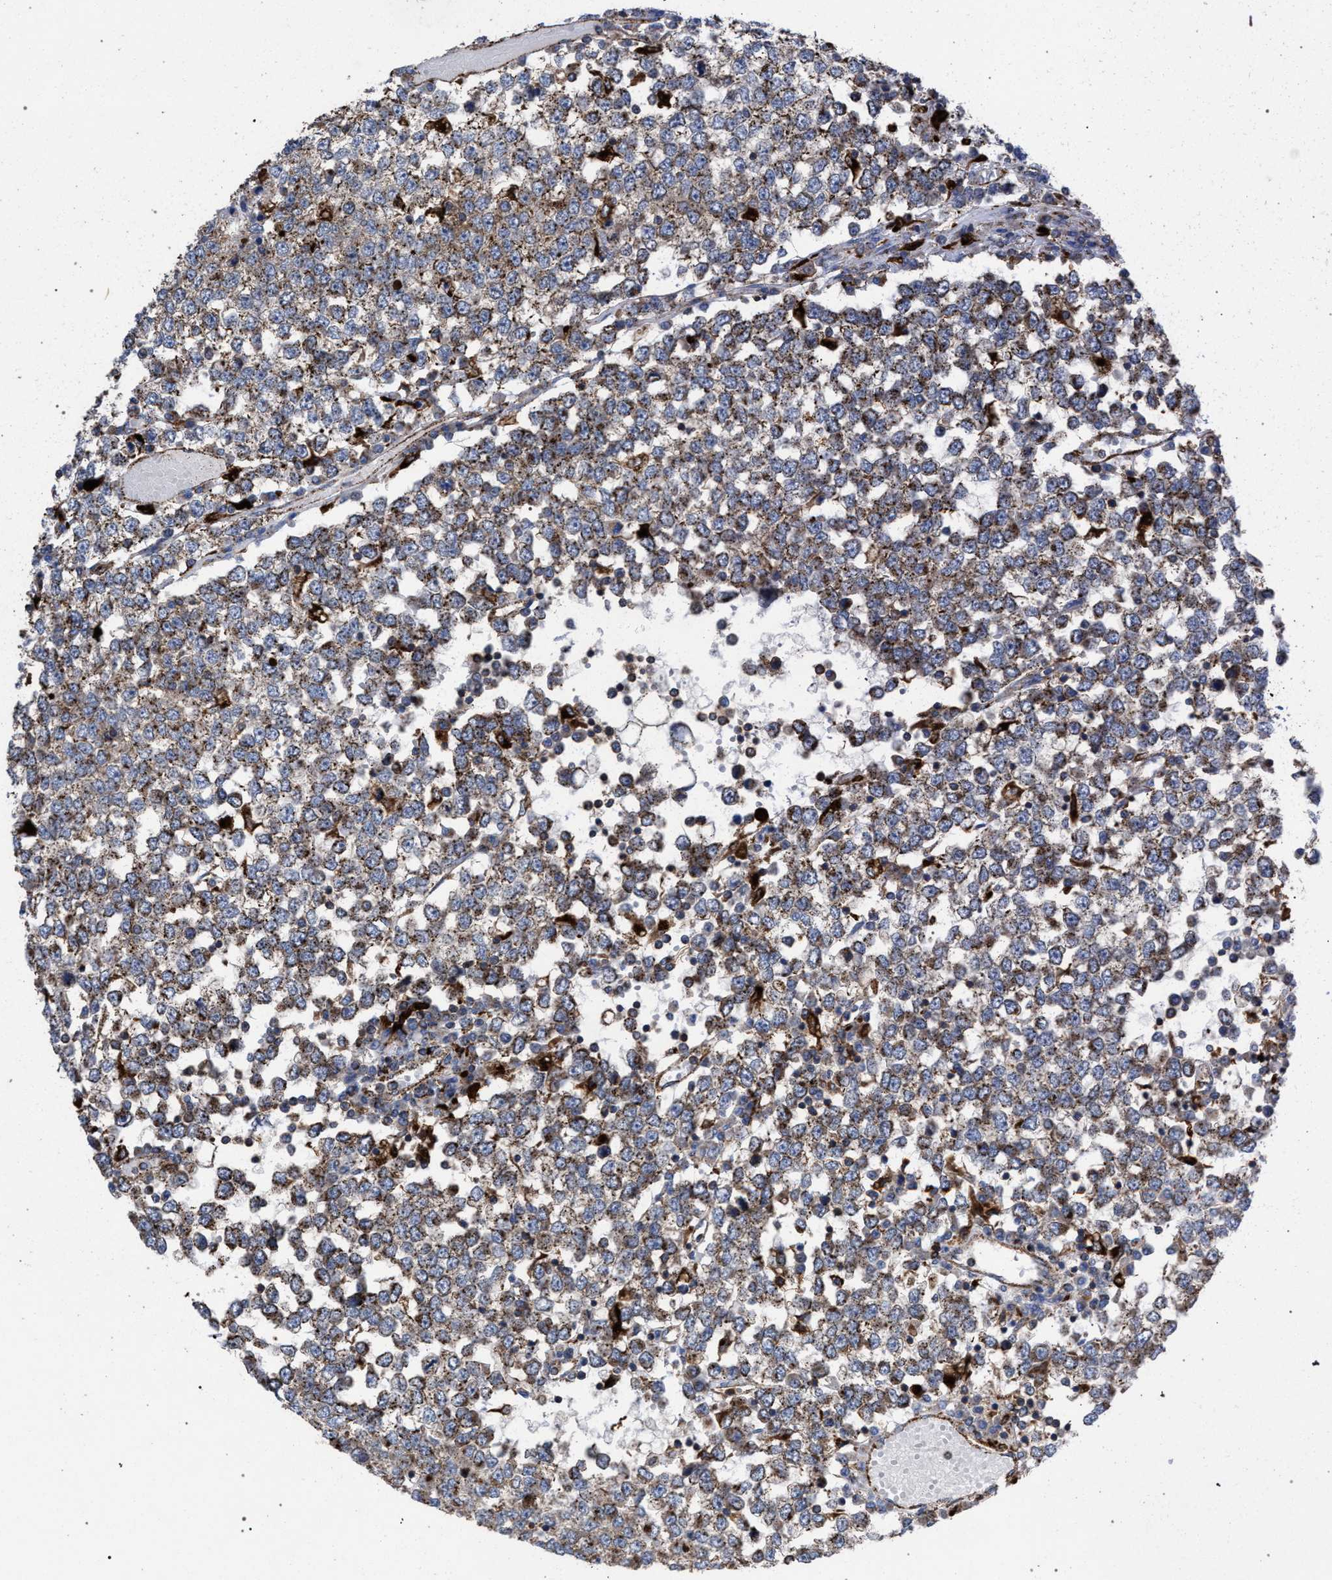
{"staining": {"intensity": "moderate", "quantity": ">75%", "location": "cytoplasmic/membranous"}, "tissue": "testis cancer", "cell_type": "Tumor cells", "image_type": "cancer", "snomed": [{"axis": "morphology", "description": "Seminoma, NOS"}, {"axis": "topography", "description": "Testis"}], "caption": "Immunohistochemical staining of human testis seminoma exhibits moderate cytoplasmic/membranous protein staining in about >75% of tumor cells.", "gene": "PPT1", "patient": {"sex": "male", "age": 65}}